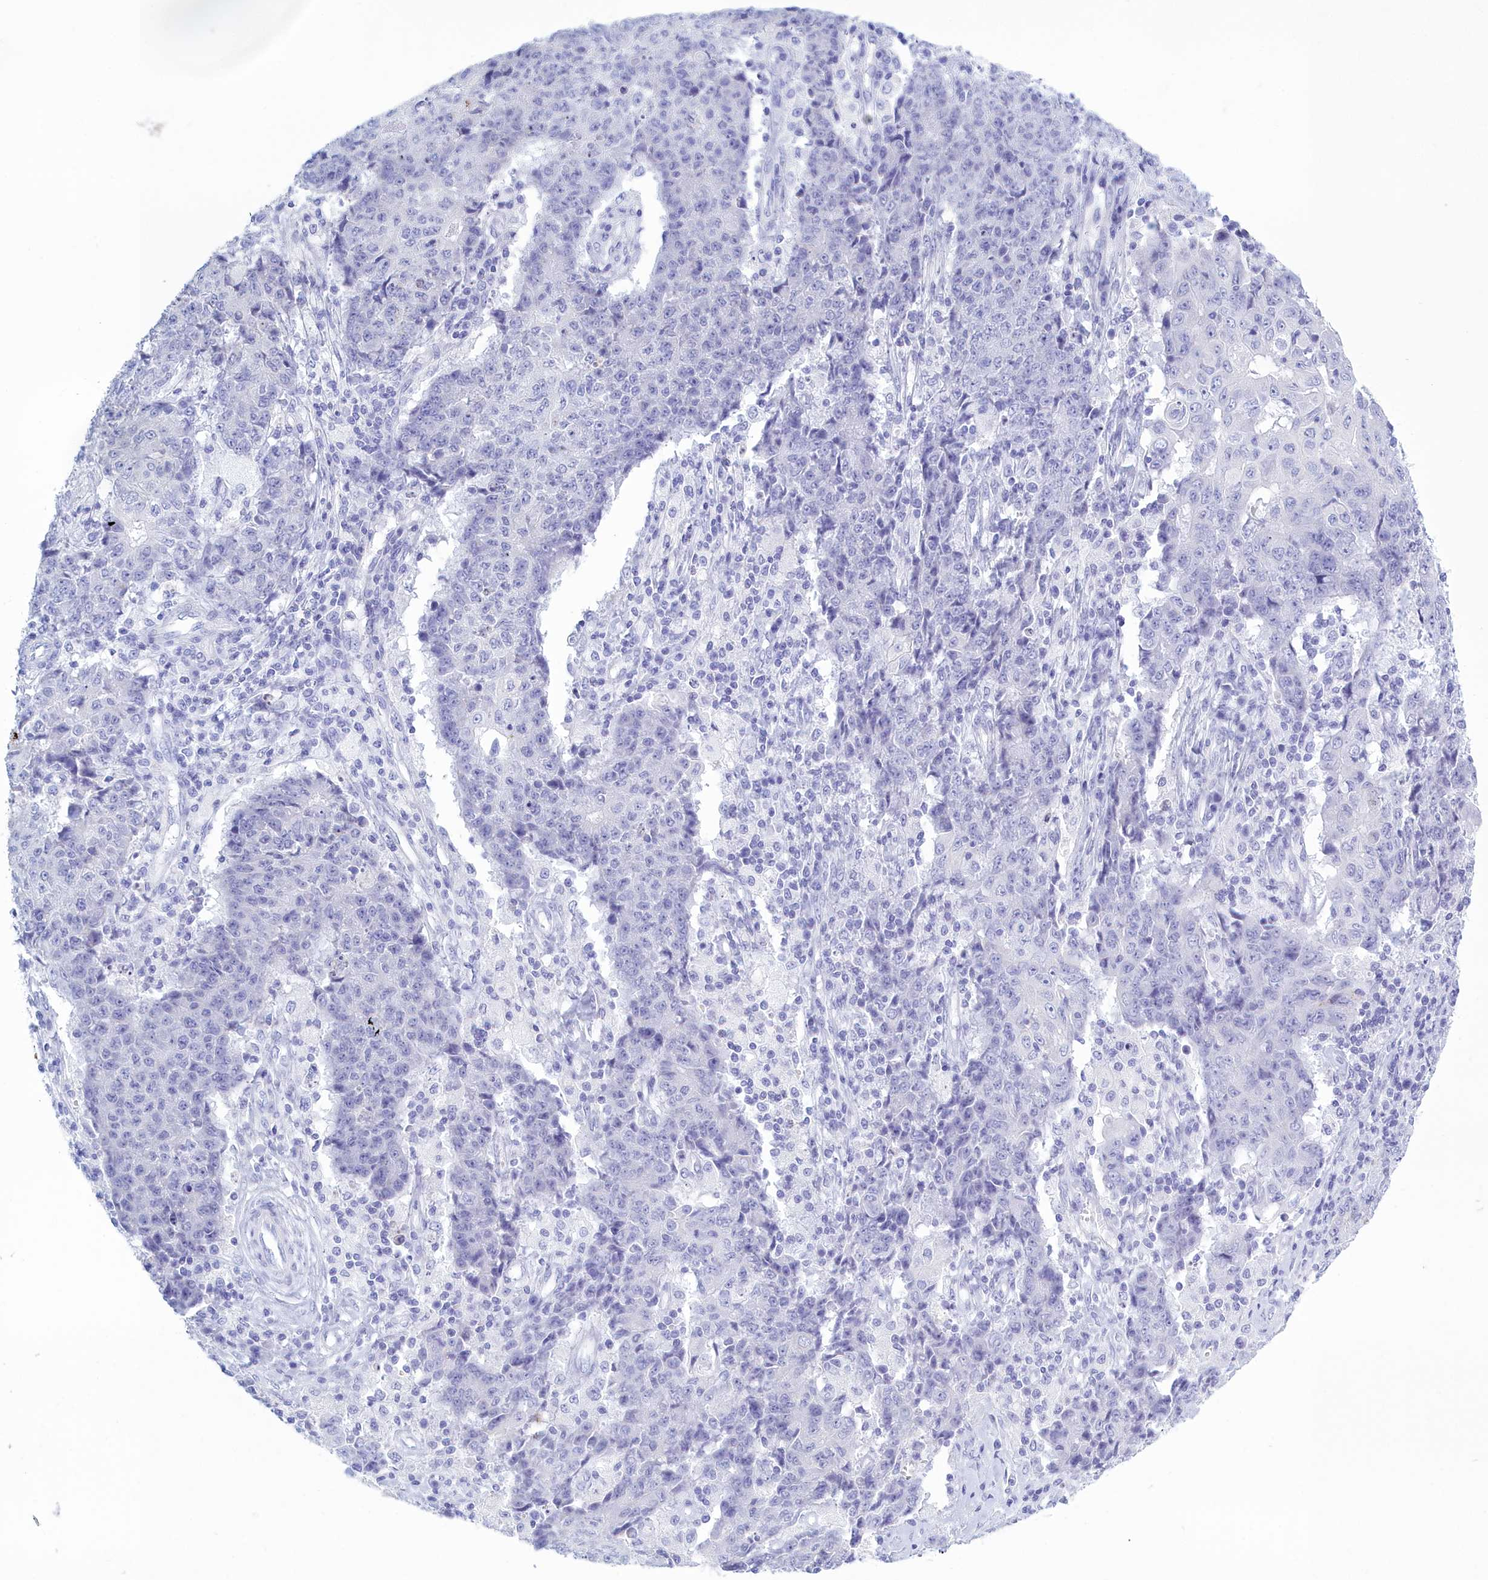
{"staining": {"intensity": "negative", "quantity": "none", "location": "none"}, "tissue": "ovarian cancer", "cell_type": "Tumor cells", "image_type": "cancer", "snomed": [{"axis": "morphology", "description": "Carcinoma, endometroid"}, {"axis": "topography", "description": "Ovary"}], "caption": "Immunohistochemical staining of ovarian cancer displays no significant expression in tumor cells. (DAB (3,3'-diaminobenzidine) IHC with hematoxylin counter stain).", "gene": "TMEM97", "patient": {"sex": "female", "age": 42}}